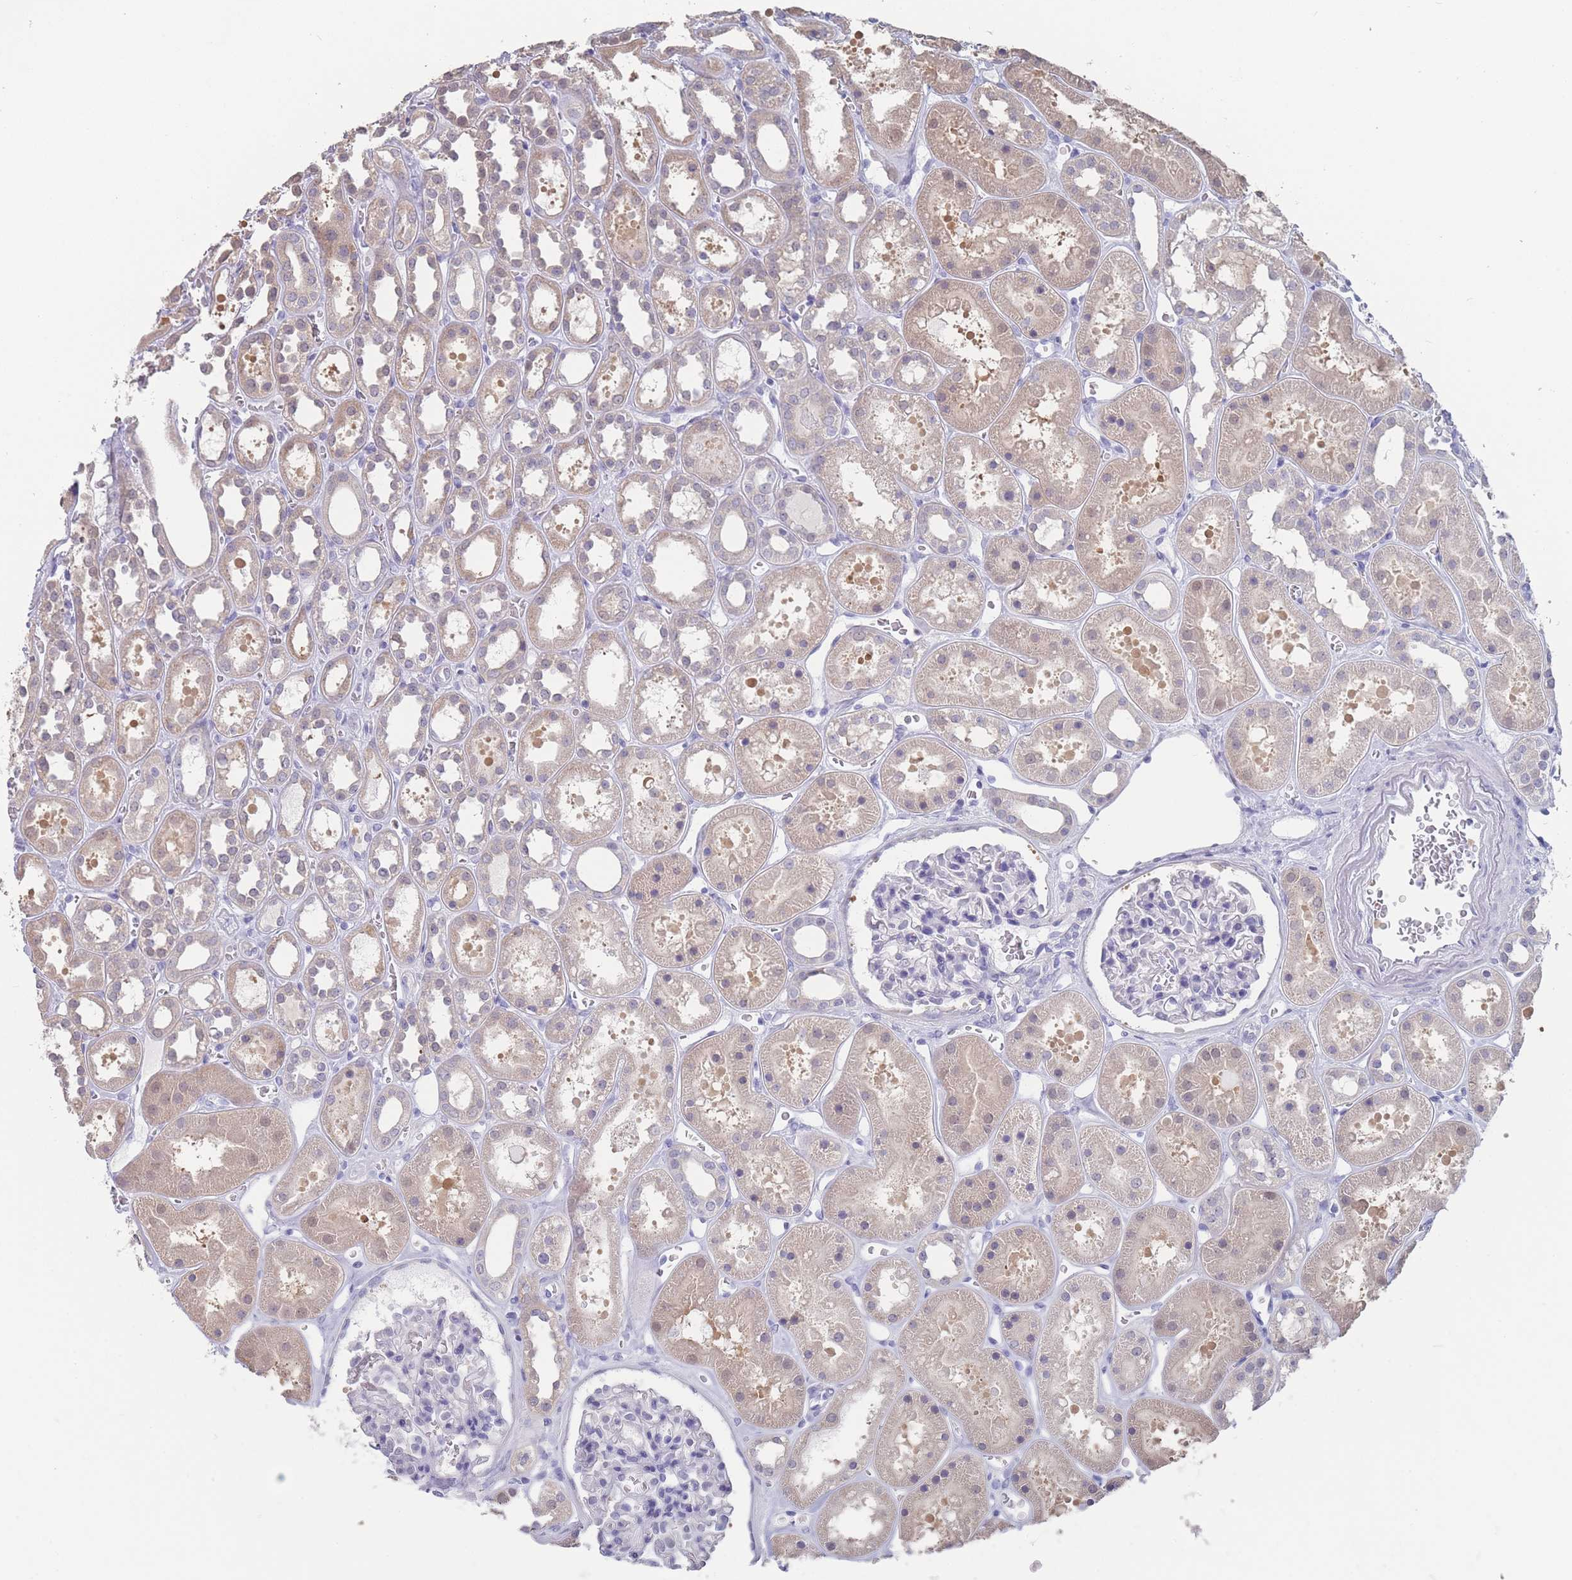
{"staining": {"intensity": "negative", "quantity": "none", "location": "none"}, "tissue": "kidney", "cell_type": "Cells in glomeruli", "image_type": "normal", "snomed": [{"axis": "morphology", "description": "Normal tissue, NOS"}, {"axis": "topography", "description": "Kidney"}], "caption": "Immunohistochemistry (IHC) micrograph of unremarkable kidney stained for a protein (brown), which shows no expression in cells in glomeruli. (DAB (3,3'-diaminobenzidine) IHC, high magnification).", "gene": "CYP51A1", "patient": {"sex": "female", "age": 41}}